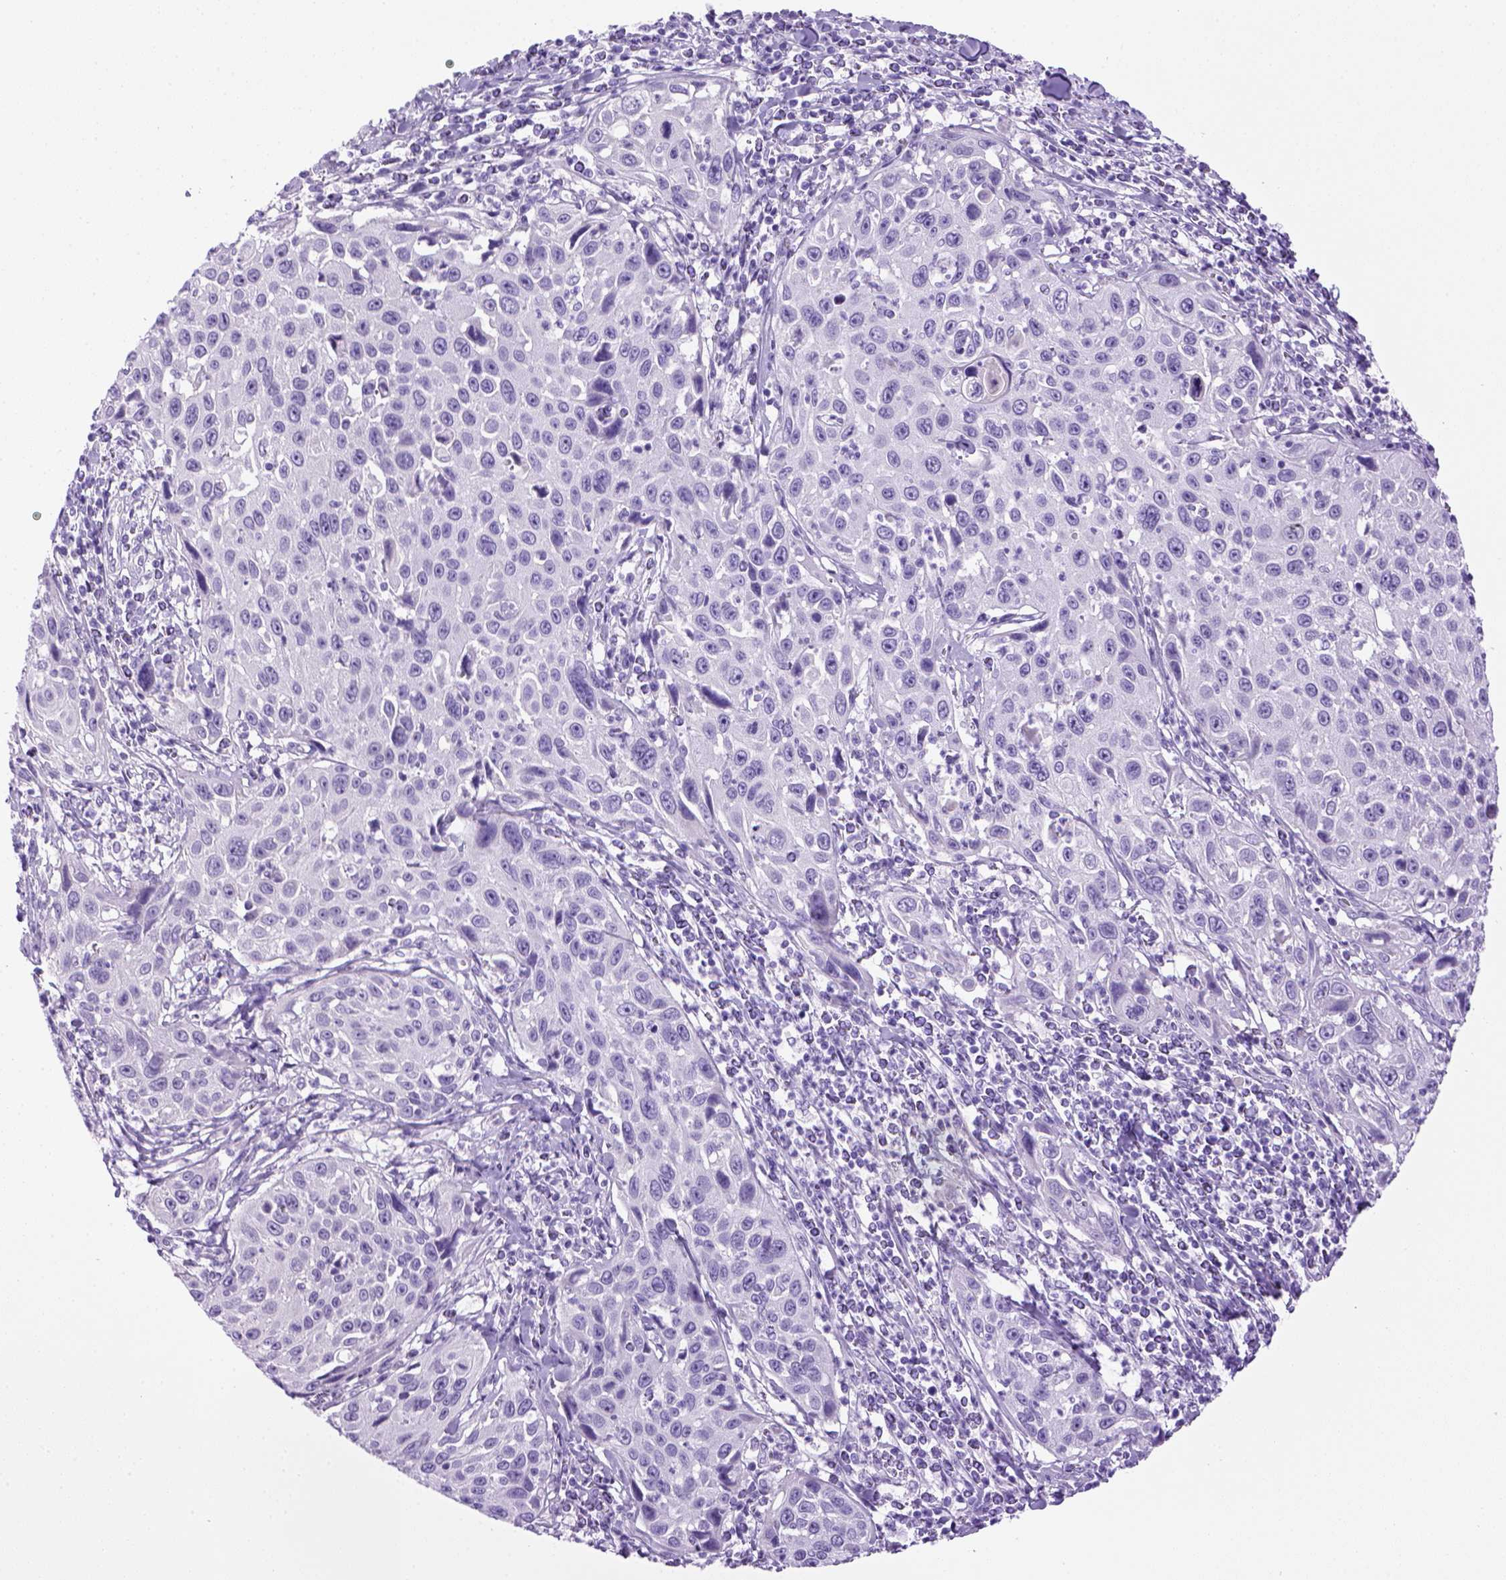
{"staining": {"intensity": "negative", "quantity": "none", "location": "none"}, "tissue": "cervical cancer", "cell_type": "Tumor cells", "image_type": "cancer", "snomed": [{"axis": "morphology", "description": "Squamous cell carcinoma, NOS"}, {"axis": "topography", "description": "Cervix"}], "caption": "Immunohistochemistry (IHC) of human squamous cell carcinoma (cervical) exhibits no positivity in tumor cells.", "gene": "SGCG", "patient": {"sex": "female", "age": 26}}